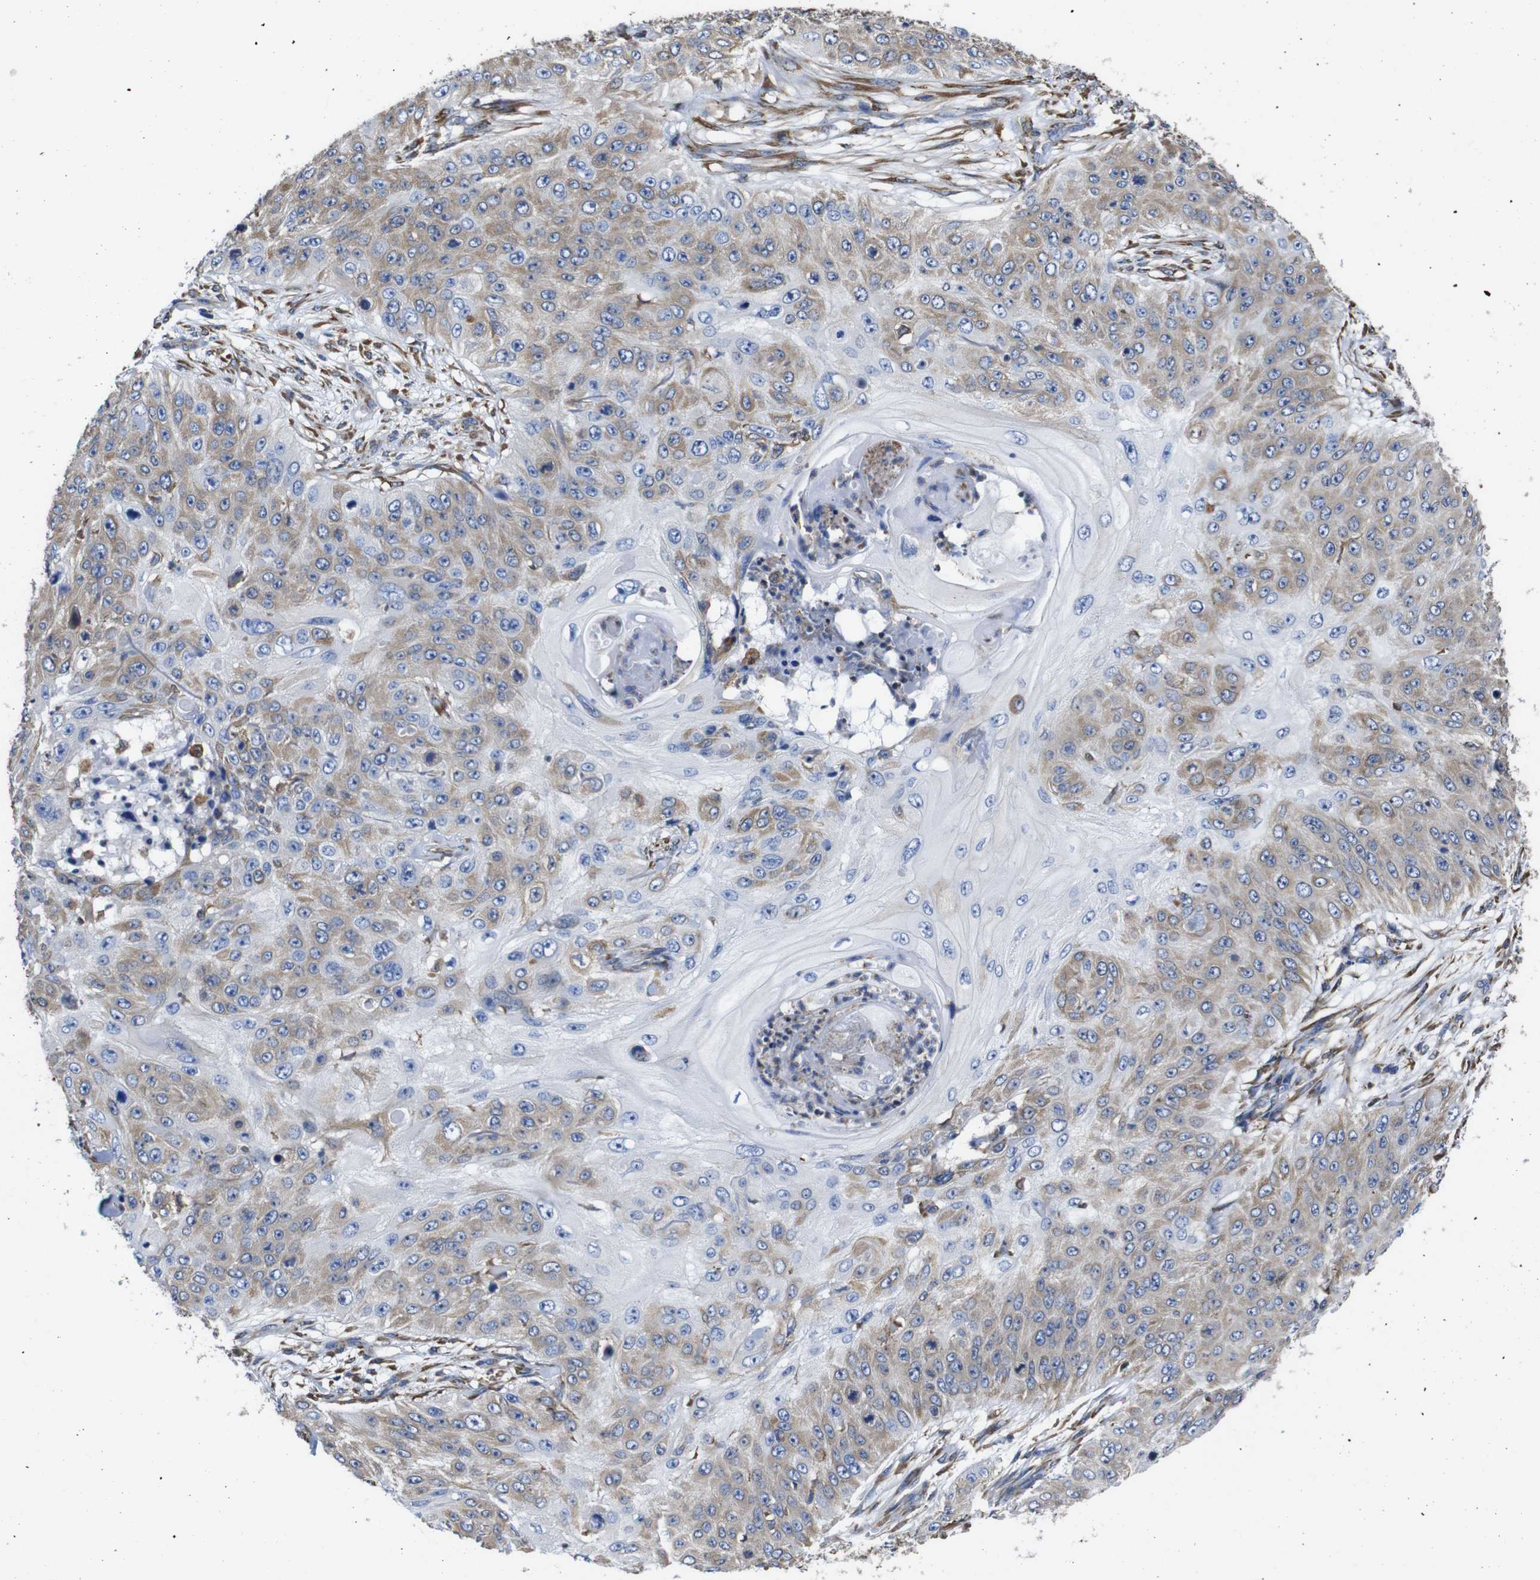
{"staining": {"intensity": "weak", "quantity": ">75%", "location": "cytoplasmic/membranous"}, "tissue": "skin cancer", "cell_type": "Tumor cells", "image_type": "cancer", "snomed": [{"axis": "morphology", "description": "Squamous cell carcinoma, NOS"}, {"axis": "topography", "description": "Skin"}], "caption": "Human squamous cell carcinoma (skin) stained for a protein (brown) displays weak cytoplasmic/membranous positive staining in approximately >75% of tumor cells.", "gene": "PPIB", "patient": {"sex": "female", "age": 80}}